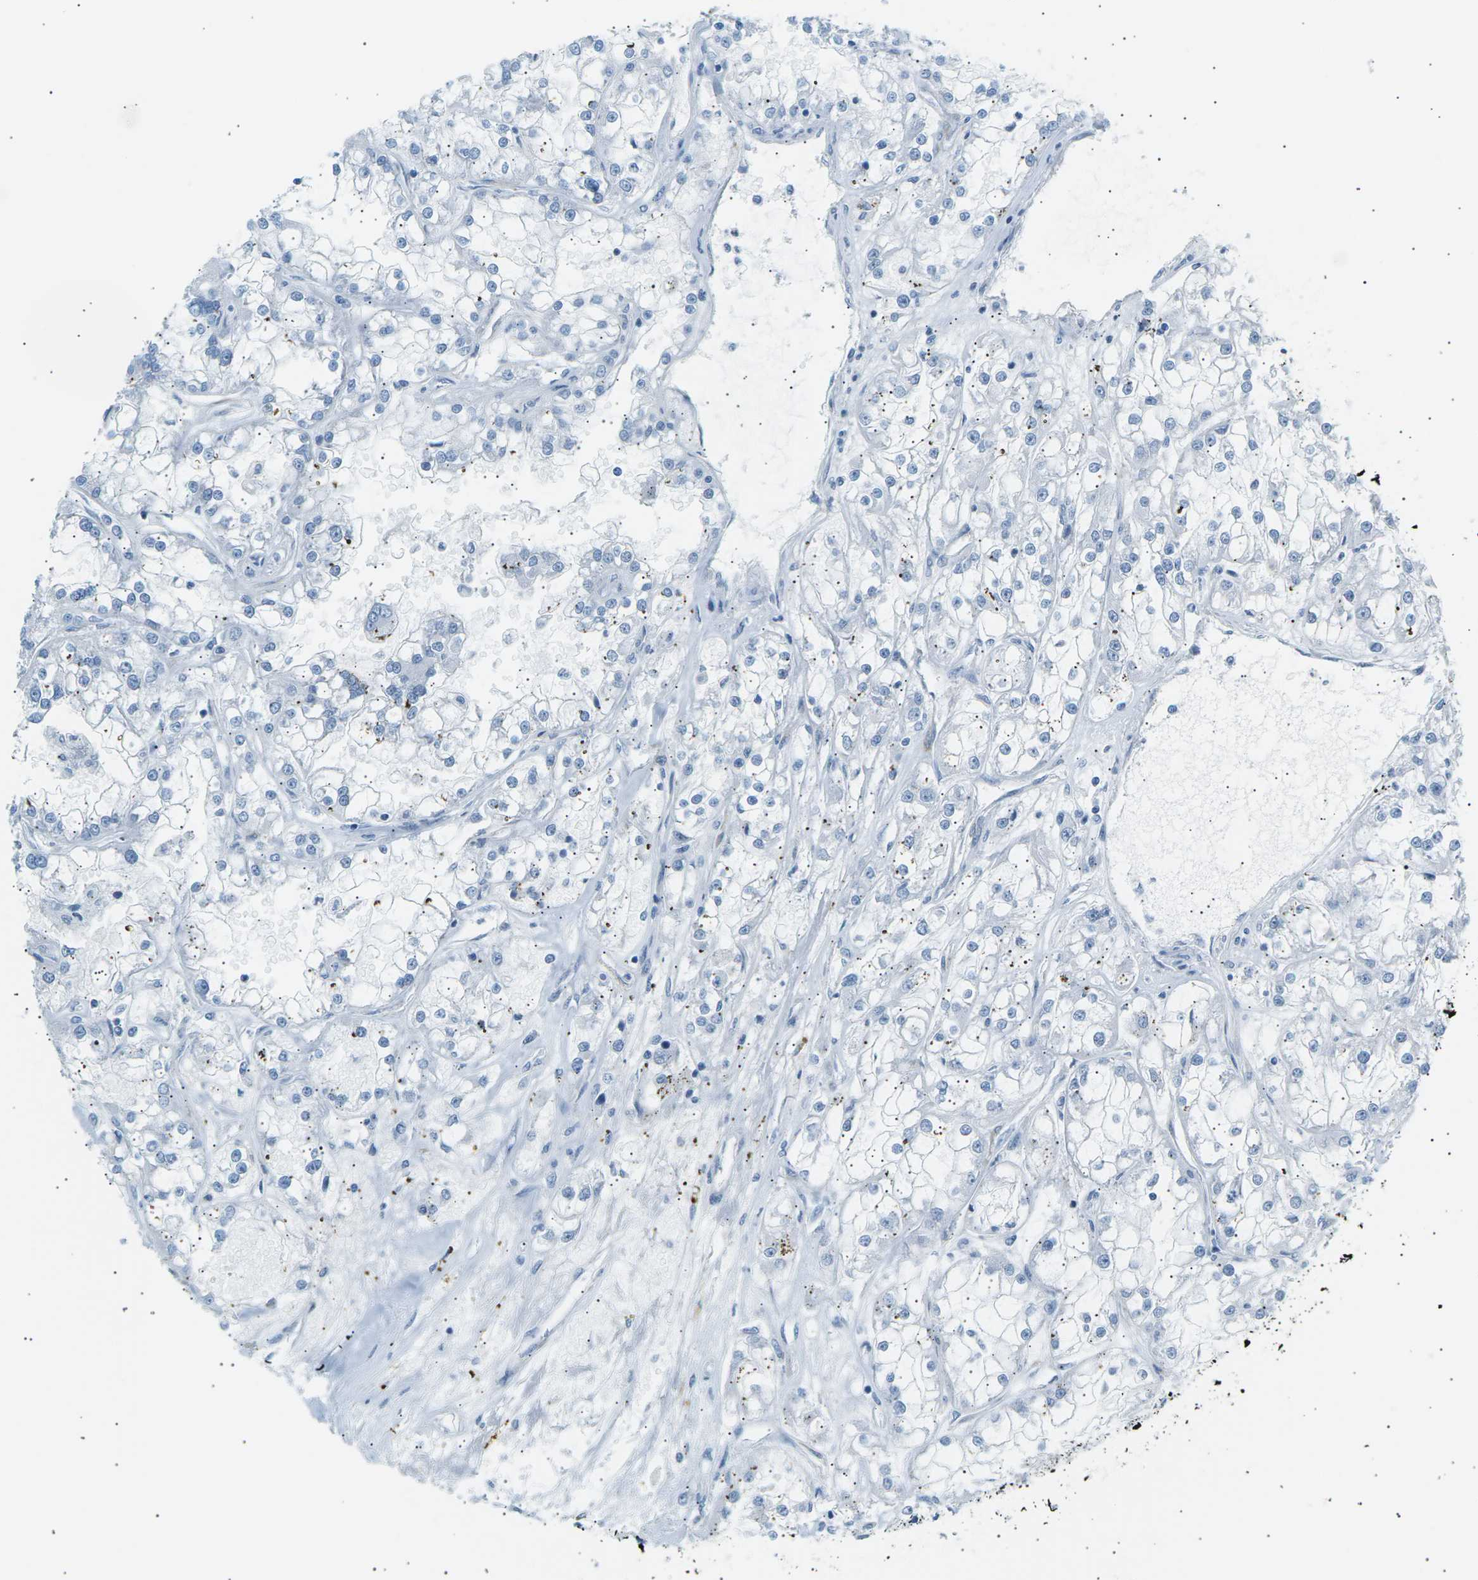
{"staining": {"intensity": "negative", "quantity": "none", "location": "none"}, "tissue": "renal cancer", "cell_type": "Tumor cells", "image_type": "cancer", "snomed": [{"axis": "morphology", "description": "Adenocarcinoma, NOS"}, {"axis": "topography", "description": "Kidney"}], "caption": "Image shows no significant protein staining in tumor cells of renal cancer. (Stains: DAB (3,3'-diaminobenzidine) immunohistochemistry with hematoxylin counter stain, Microscopy: brightfield microscopy at high magnification).", "gene": "SEPTIN5", "patient": {"sex": "female", "age": 52}}